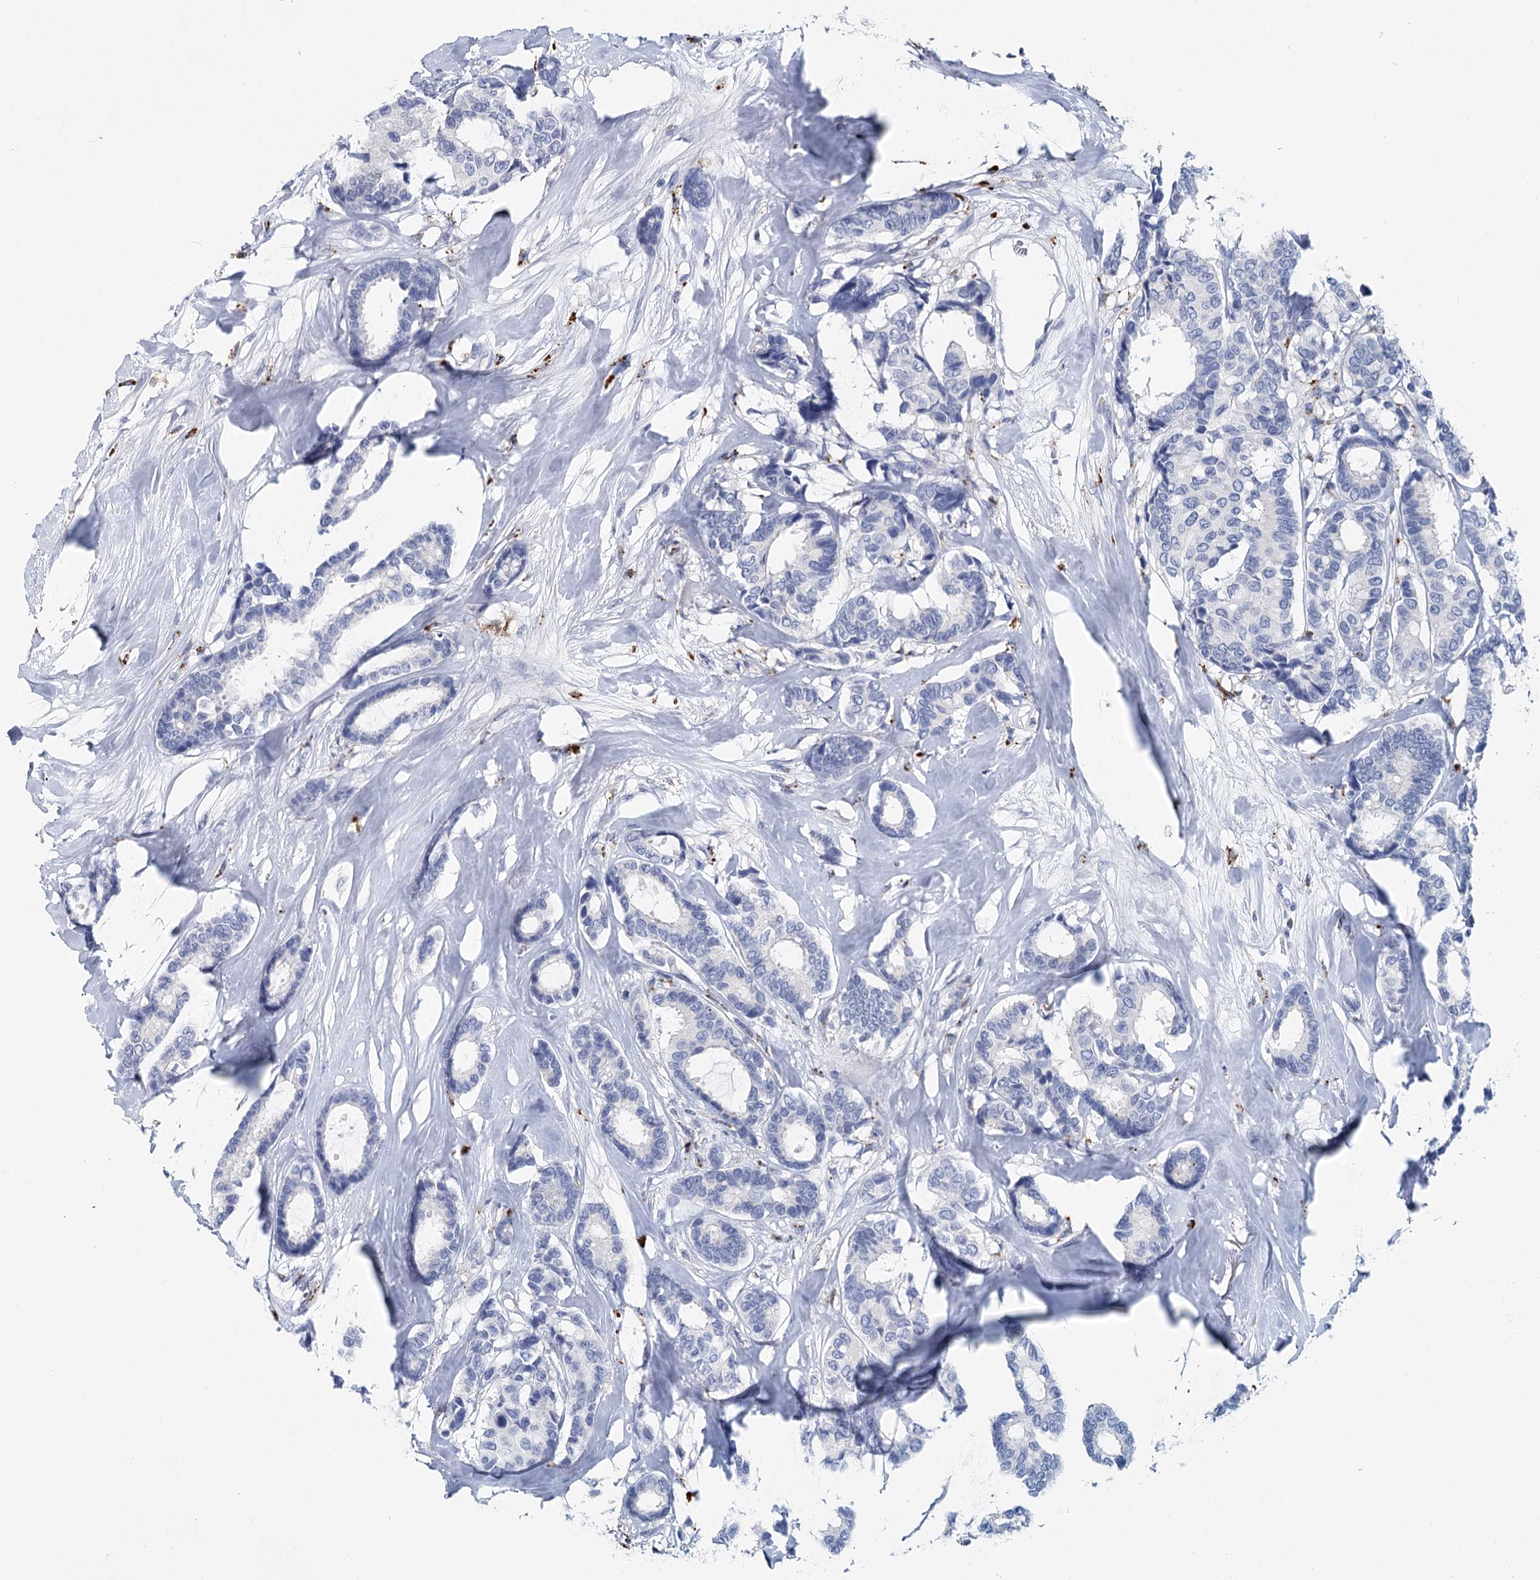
{"staining": {"intensity": "negative", "quantity": "none", "location": "none"}, "tissue": "breast cancer", "cell_type": "Tumor cells", "image_type": "cancer", "snomed": [{"axis": "morphology", "description": "Duct carcinoma"}, {"axis": "topography", "description": "Breast"}], "caption": "Immunohistochemistry (IHC) image of infiltrating ductal carcinoma (breast) stained for a protein (brown), which demonstrates no staining in tumor cells.", "gene": "METTL7B", "patient": {"sex": "female", "age": 87}}